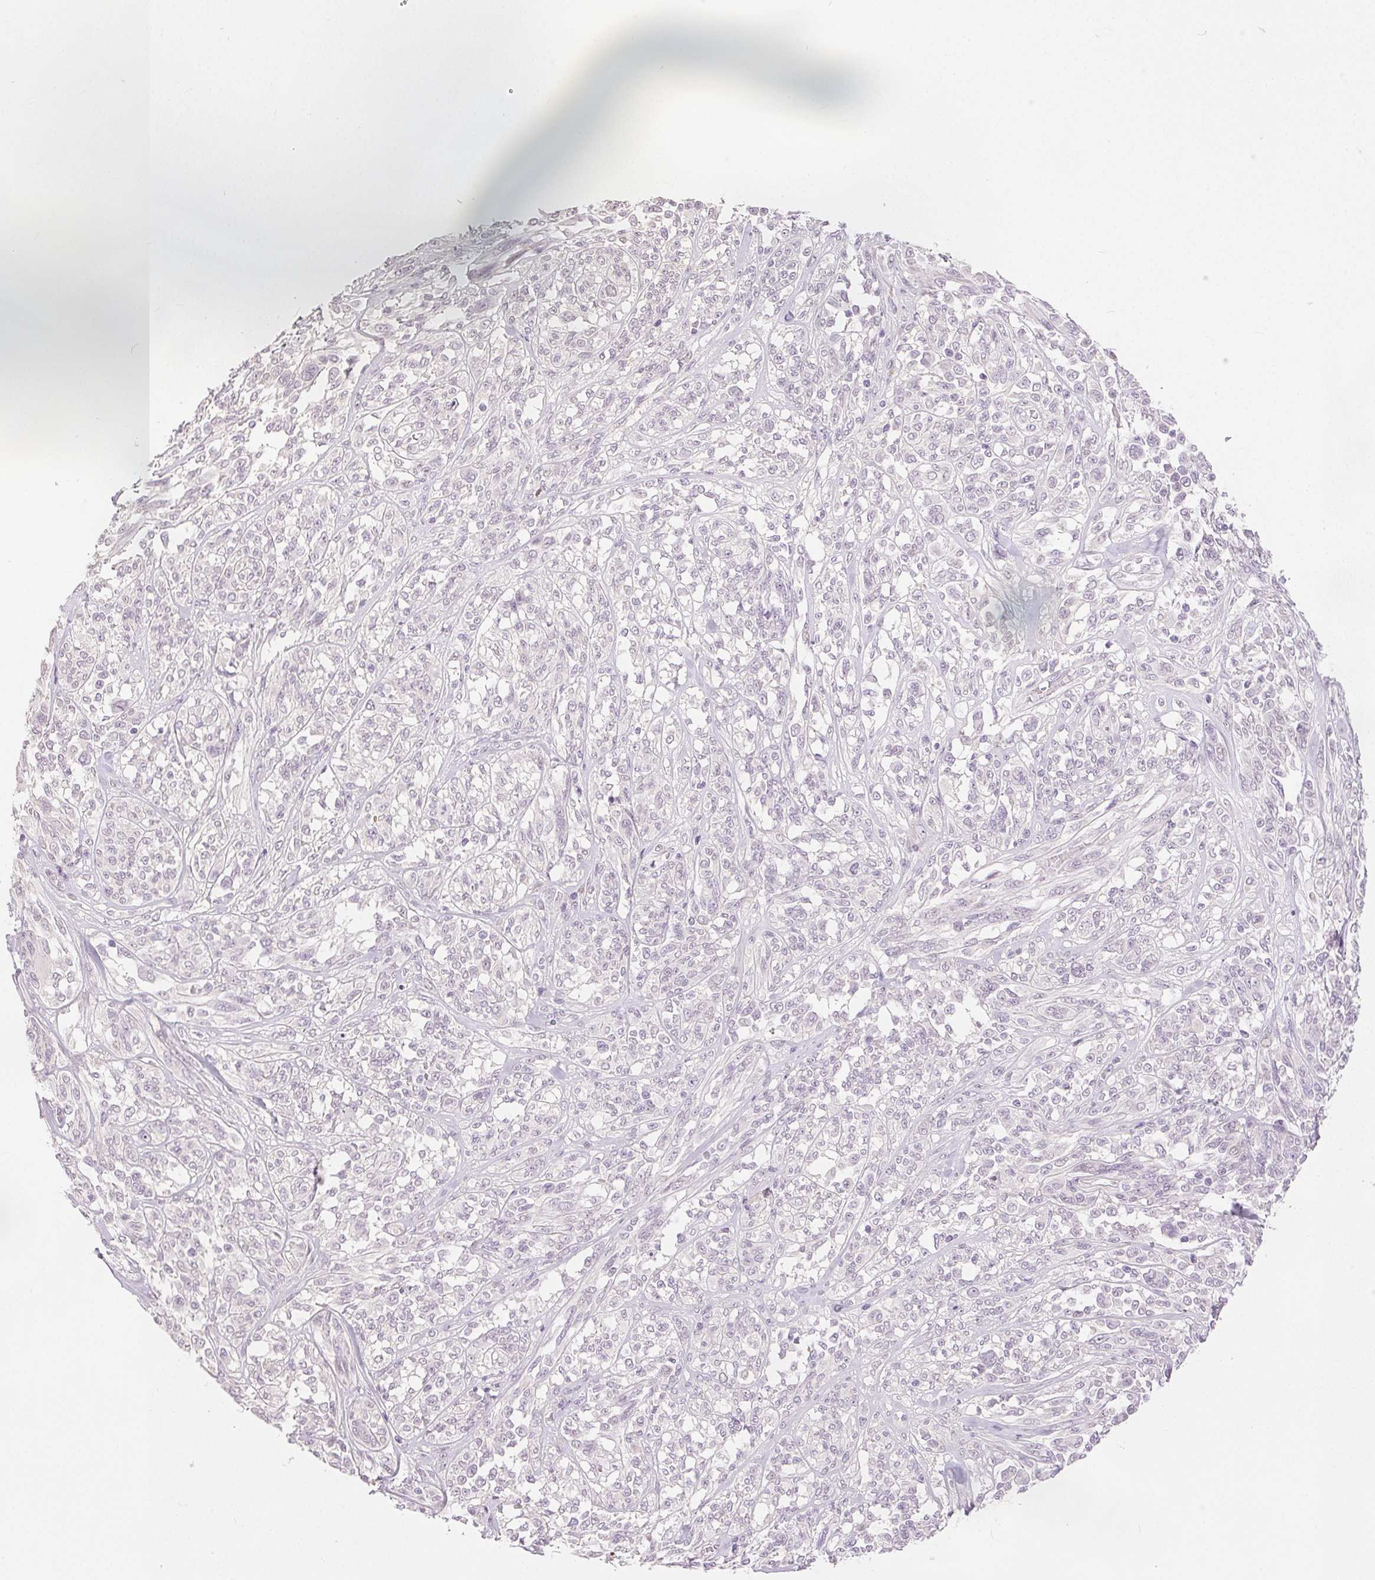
{"staining": {"intensity": "negative", "quantity": "none", "location": "none"}, "tissue": "melanoma", "cell_type": "Tumor cells", "image_type": "cancer", "snomed": [{"axis": "morphology", "description": "Malignant melanoma, NOS"}, {"axis": "topography", "description": "Skin"}], "caption": "Immunohistochemical staining of human melanoma exhibits no significant expression in tumor cells.", "gene": "CA12", "patient": {"sex": "female", "age": 91}}